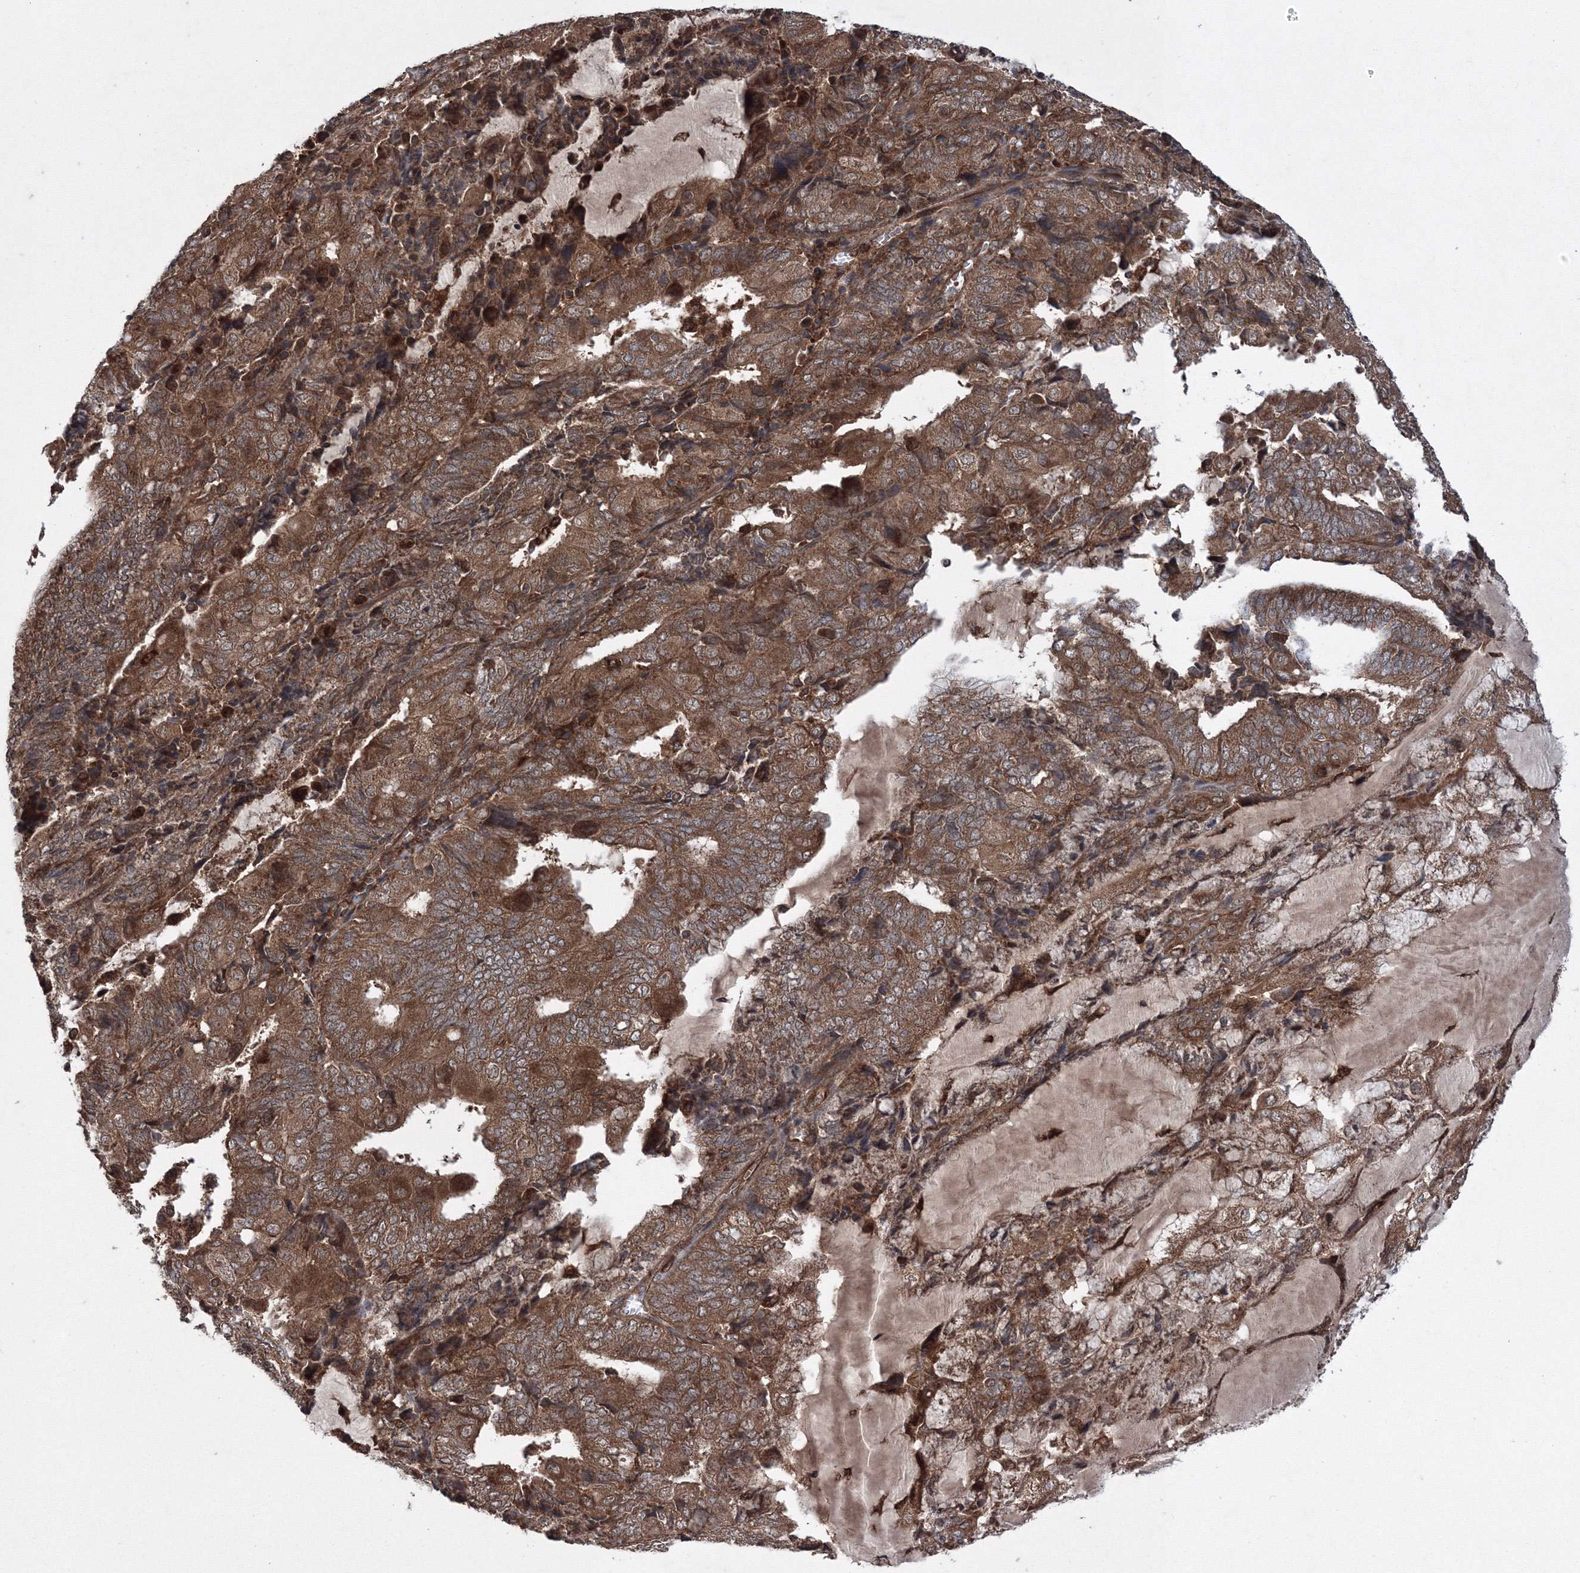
{"staining": {"intensity": "moderate", "quantity": ">75%", "location": "cytoplasmic/membranous"}, "tissue": "endometrial cancer", "cell_type": "Tumor cells", "image_type": "cancer", "snomed": [{"axis": "morphology", "description": "Adenocarcinoma, NOS"}, {"axis": "topography", "description": "Endometrium"}], "caption": "IHC of adenocarcinoma (endometrial) displays medium levels of moderate cytoplasmic/membranous expression in about >75% of tumor cells. (DAB (3,3'-diaminobenzidine) IHC with brightfield microscopy, high magnification).", "gene": "ATG3", "patient": {"sex": "female", "age": 81}}